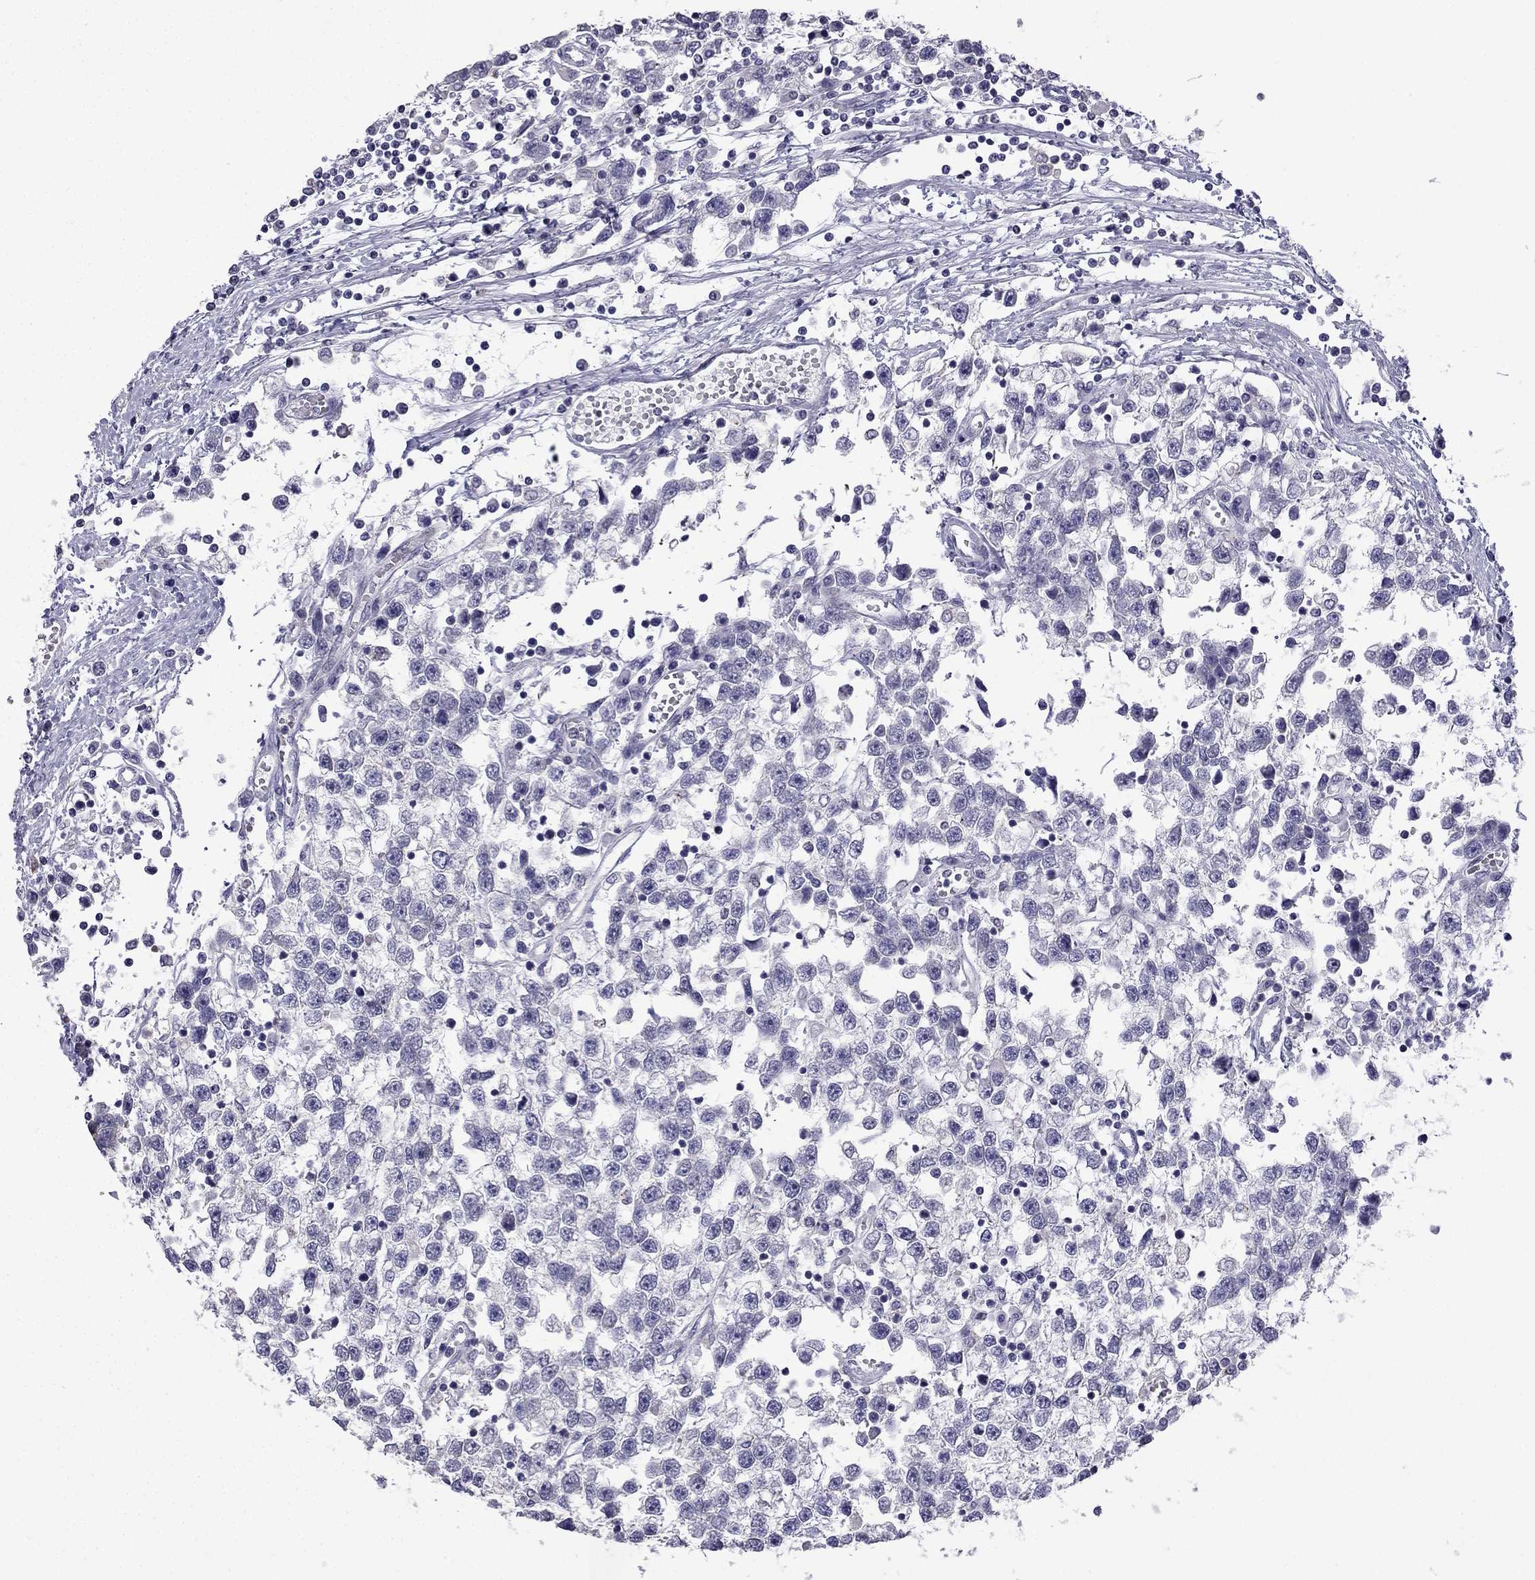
{"staining": {"intensity": "negative", "quantity": "none", "location": "none"}, "tissue": "testis cancer", "cell_type": "Tumor cells", "image_type": "cancer", "snomed": [{"axis": "morphology", "description": "Seminoma, NOS"}, {"axis": "topography", "description": "Testis"}], "caption": "This is a histopathology image of IHC staining of testis cancer, which shows no positivity in tumor cells.", "gene": "CFAP70", "patient": {"sex": "male", "age": 34}}